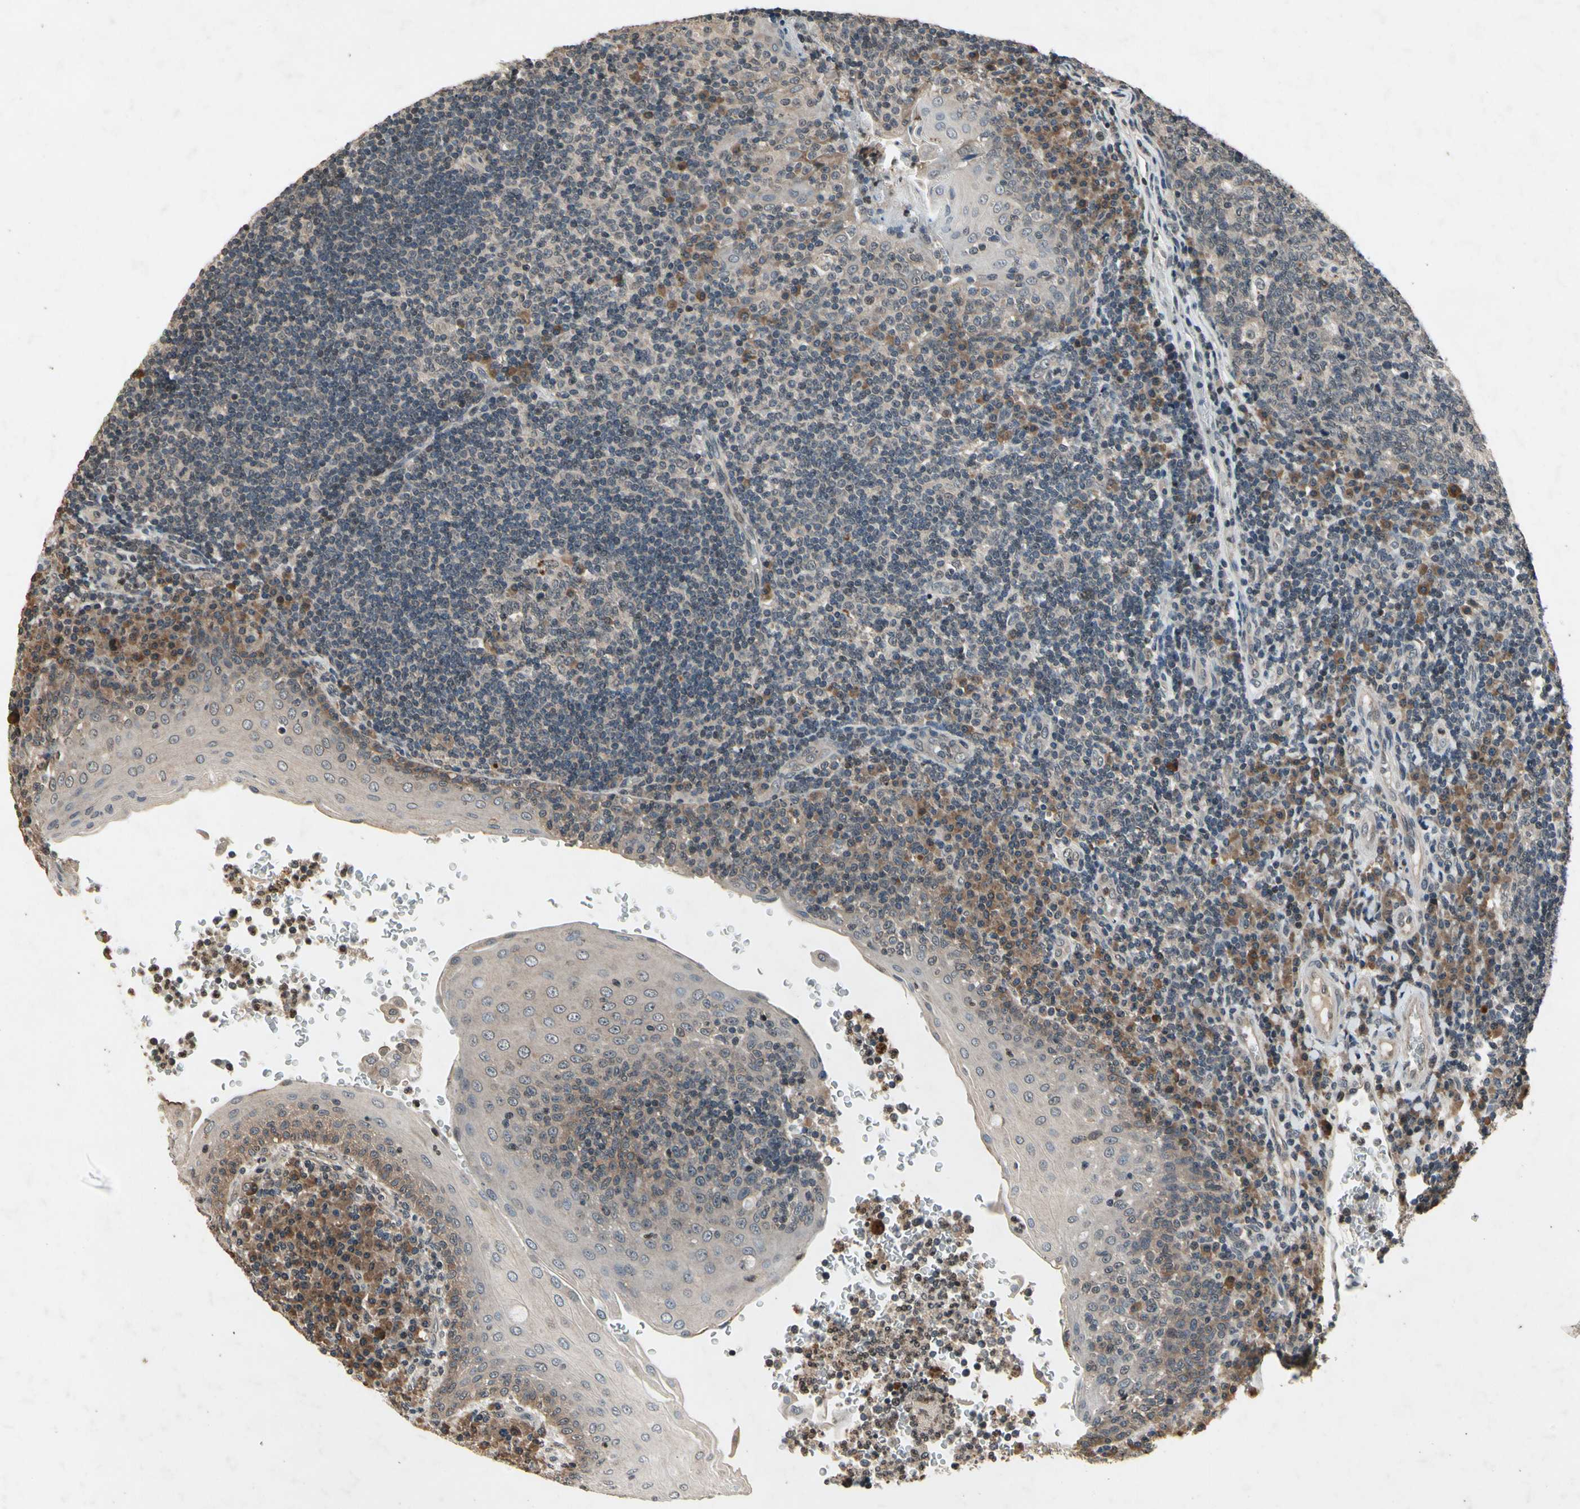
{"staining": {"intensity": "weak", "quantity": "25%-75%", "location": "cytoplasmic/membranous"}, "tissue": "tonsil", "cell_type": "Germinal center cells", "image_type": "normal", "snomed": [{"axis": "morphology", "description": "Normal tissue, NOS"}, {"axis": "topography", "description": "Tonsil"}], "caption": "Immunohistochemistry image of normal human tonsil stained for a protein (brown), which demonstrates low levels of weak cytoplasmic/membranous staining in about 25%-75% of germinal center cells.", "gene": "DPY19L3", "patient": {"sex": "female", "age": 40}}